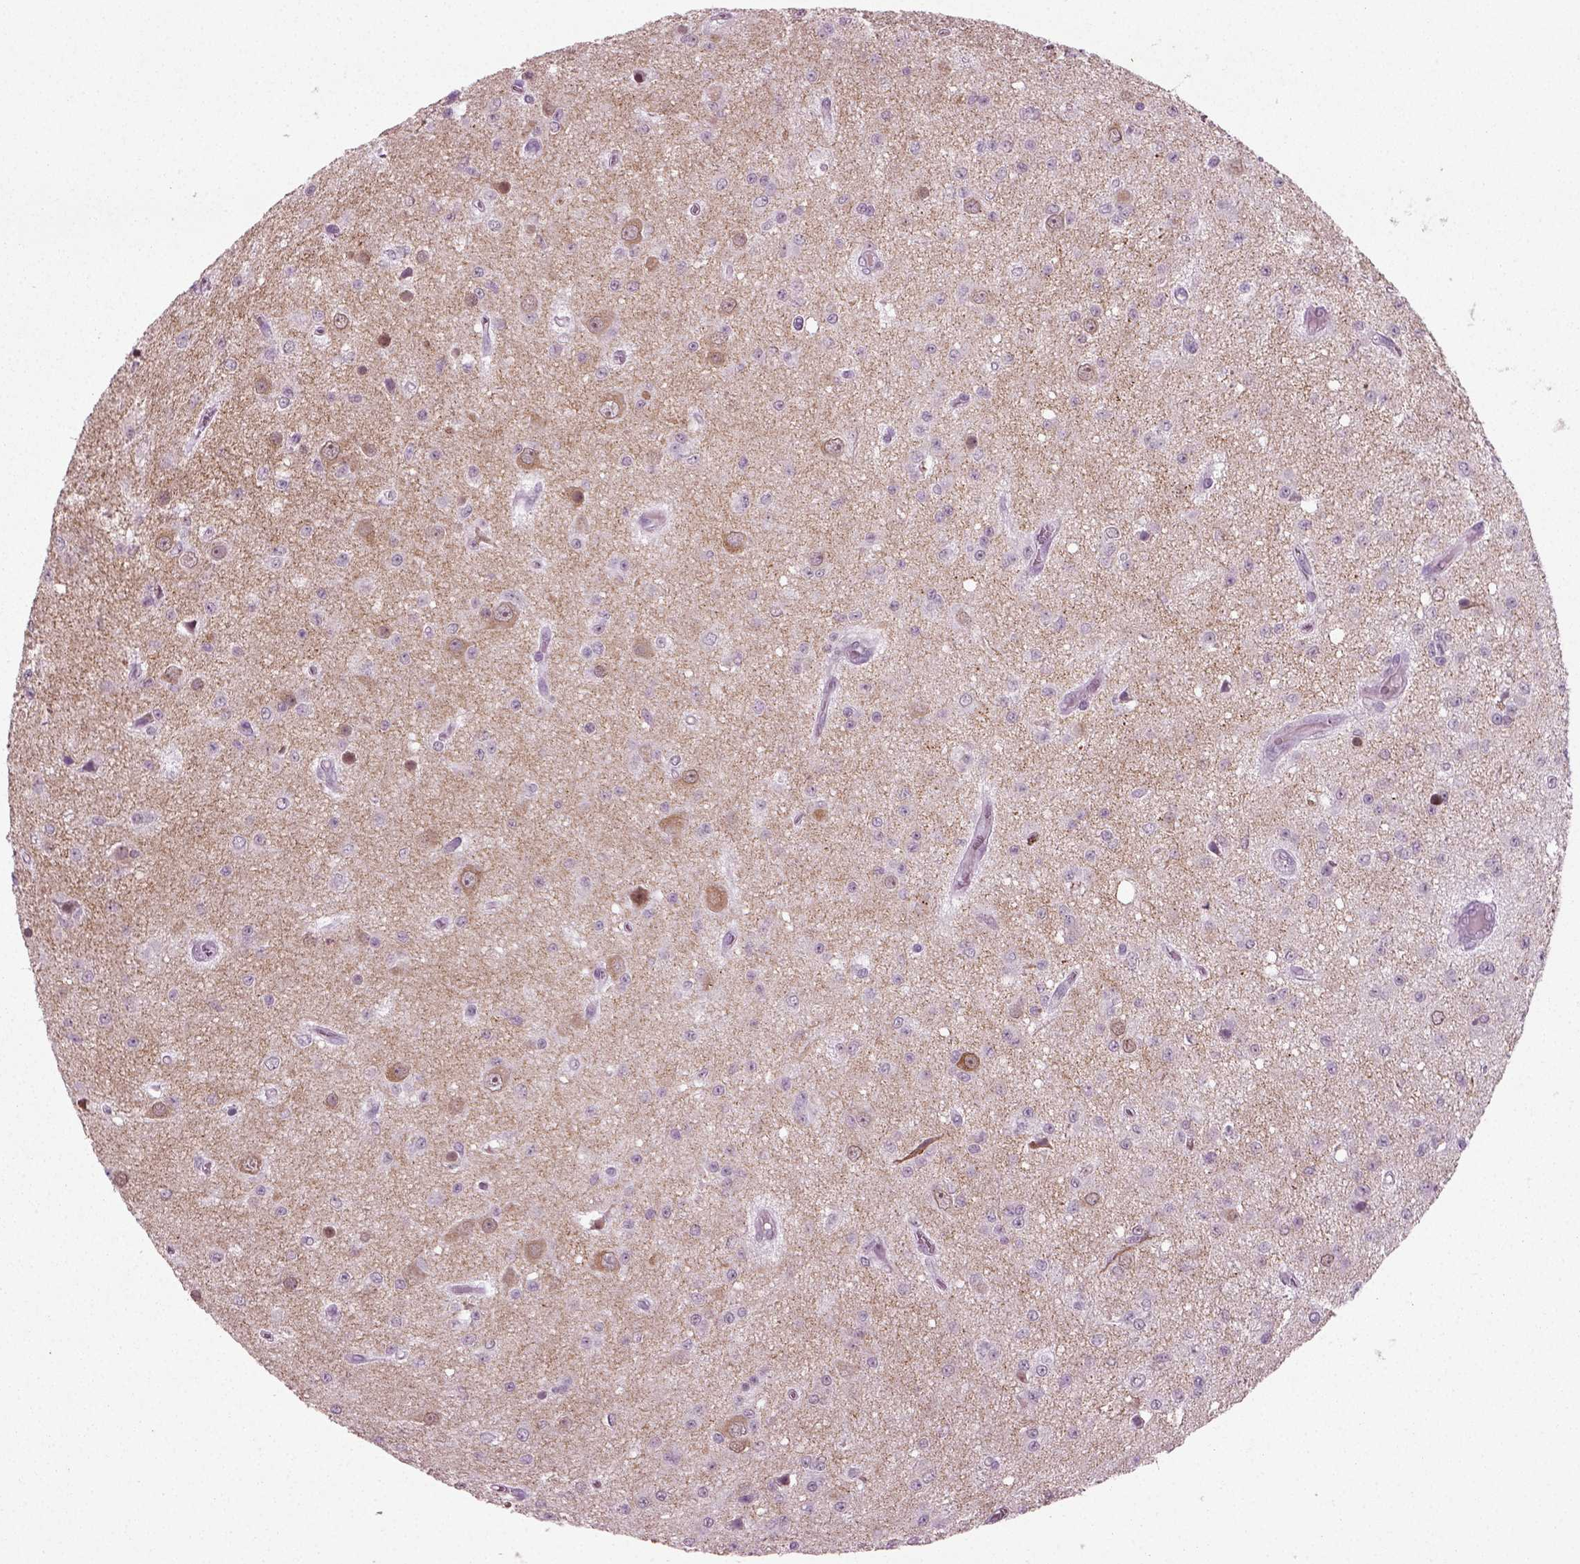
{"staining": {"intensity": "negative", "quantity": "none", "location": "none"}, "tissue": "glioma", "cell_type": "Tumor cells", "image_type": "cancer", "snomed": [{"axis": "morphology", "description": "Glioma, malignant, Low grade"}, {"axis": "topography", "description": "Brain"}], "caption": "Immunohistochemistry photomicrograph of human glioma stained for a protein (brown), which reveals no staining in tumor cells.", "gene": "SYNGAP1", "patient": {"sex": "female", "age": 45}}